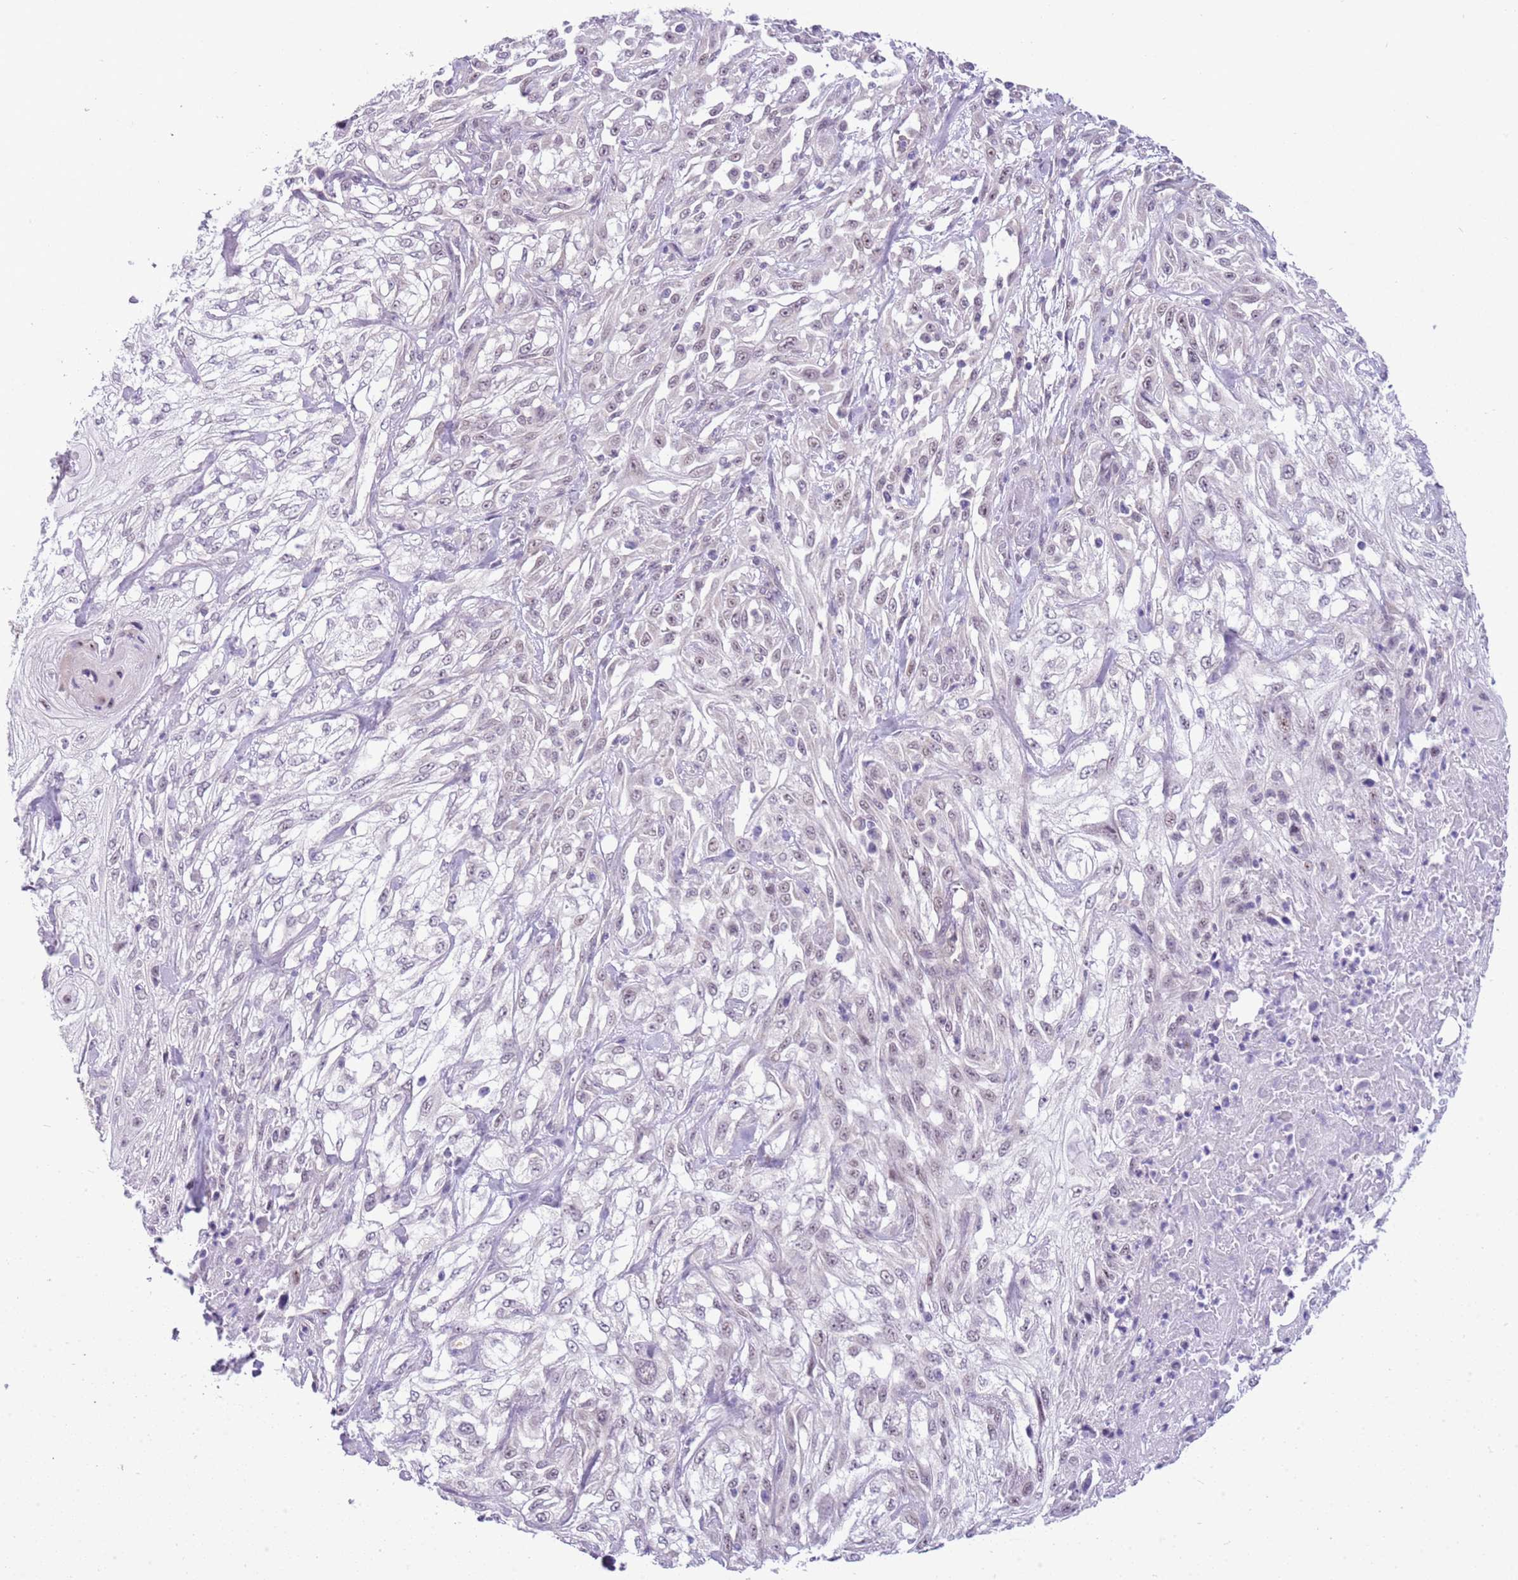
{"staining": {"intensity": "weak", "quantity": "25%-75%", "location": "nuclear"}, "tissue": "skin cancer", "cell_type": "Tumor cells", "image_type": "cancer", "snomed": [{"axis": "morphology", "description": "Squamous cell carcinoma, NOS"}, {"axis": "morphology", "description": "Squamous cell carcinoma, metastatic, NOS"}, {"axis": "topography", "description": "Skin"}, {"axis": "topography", "description": "Lymph node"}], "caption": "An IHC histopathology image of tumor tissue is shown. Protein staining in brown shows weak nuclear positivity in metastatic squamous cell carcinoma (skin) within tumor cells.", "gene": "FAM120C", "patient": {"sex": "male", "age": 75}}